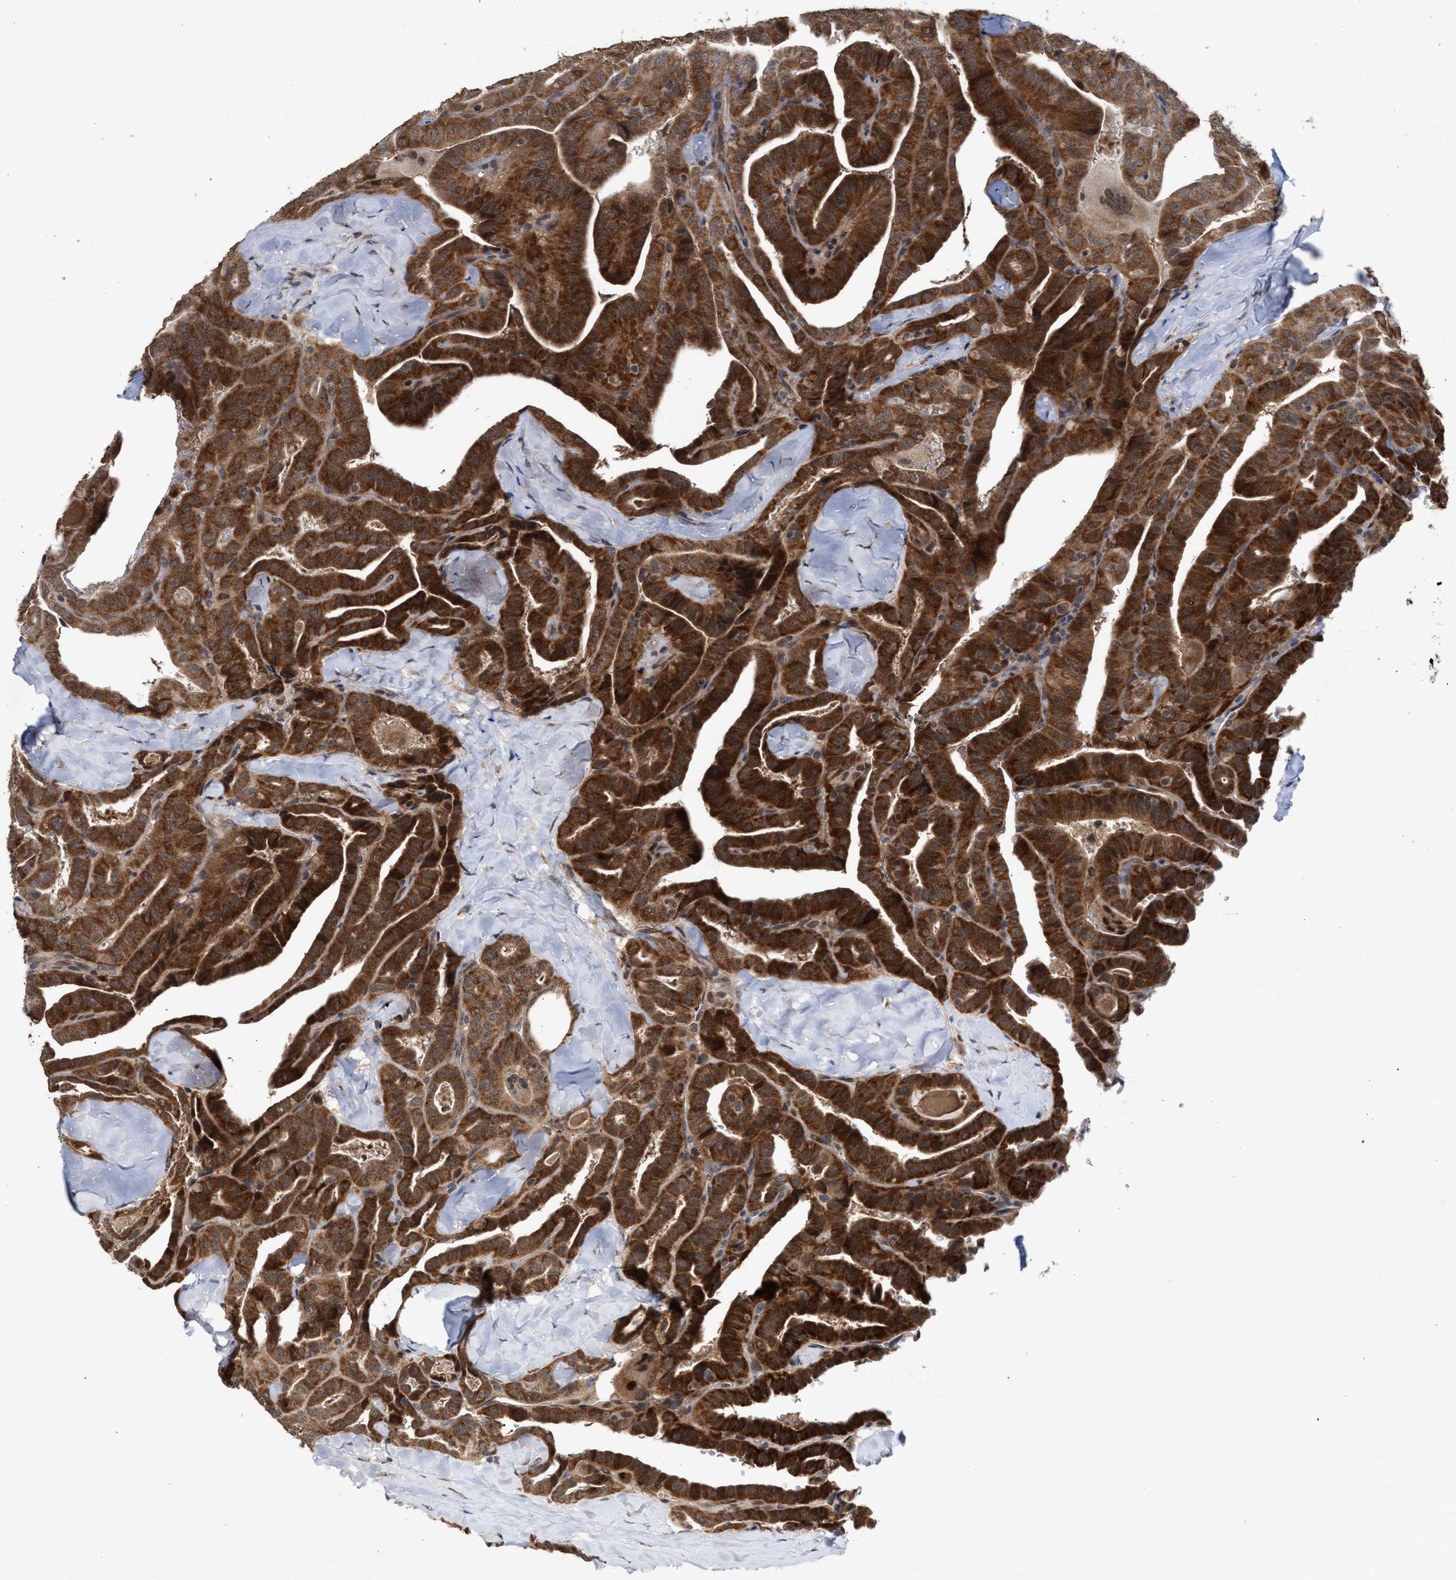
{"staining": {"intensity": "strong", "quantity": ">75%", "location": "cytoplasmic/membranous"}, "tissue": "thyroid cancer", "cell_type": "Tumor cells", "image_type": "cancer", "snomed": [{"axis": "morphology", "description": "Papillary adenocarcinoma, NOS"}, {"axis": "topography", "description": "Thyroid gland"}], "caption": "Immunohistochemical staining of human thyroid cancer demonstrates strong cytoplasmic/membranous protein expression in about >75% of tumor cells.", "gene": "MKNK2", "patient": {"sex": "male", "age": 77}}